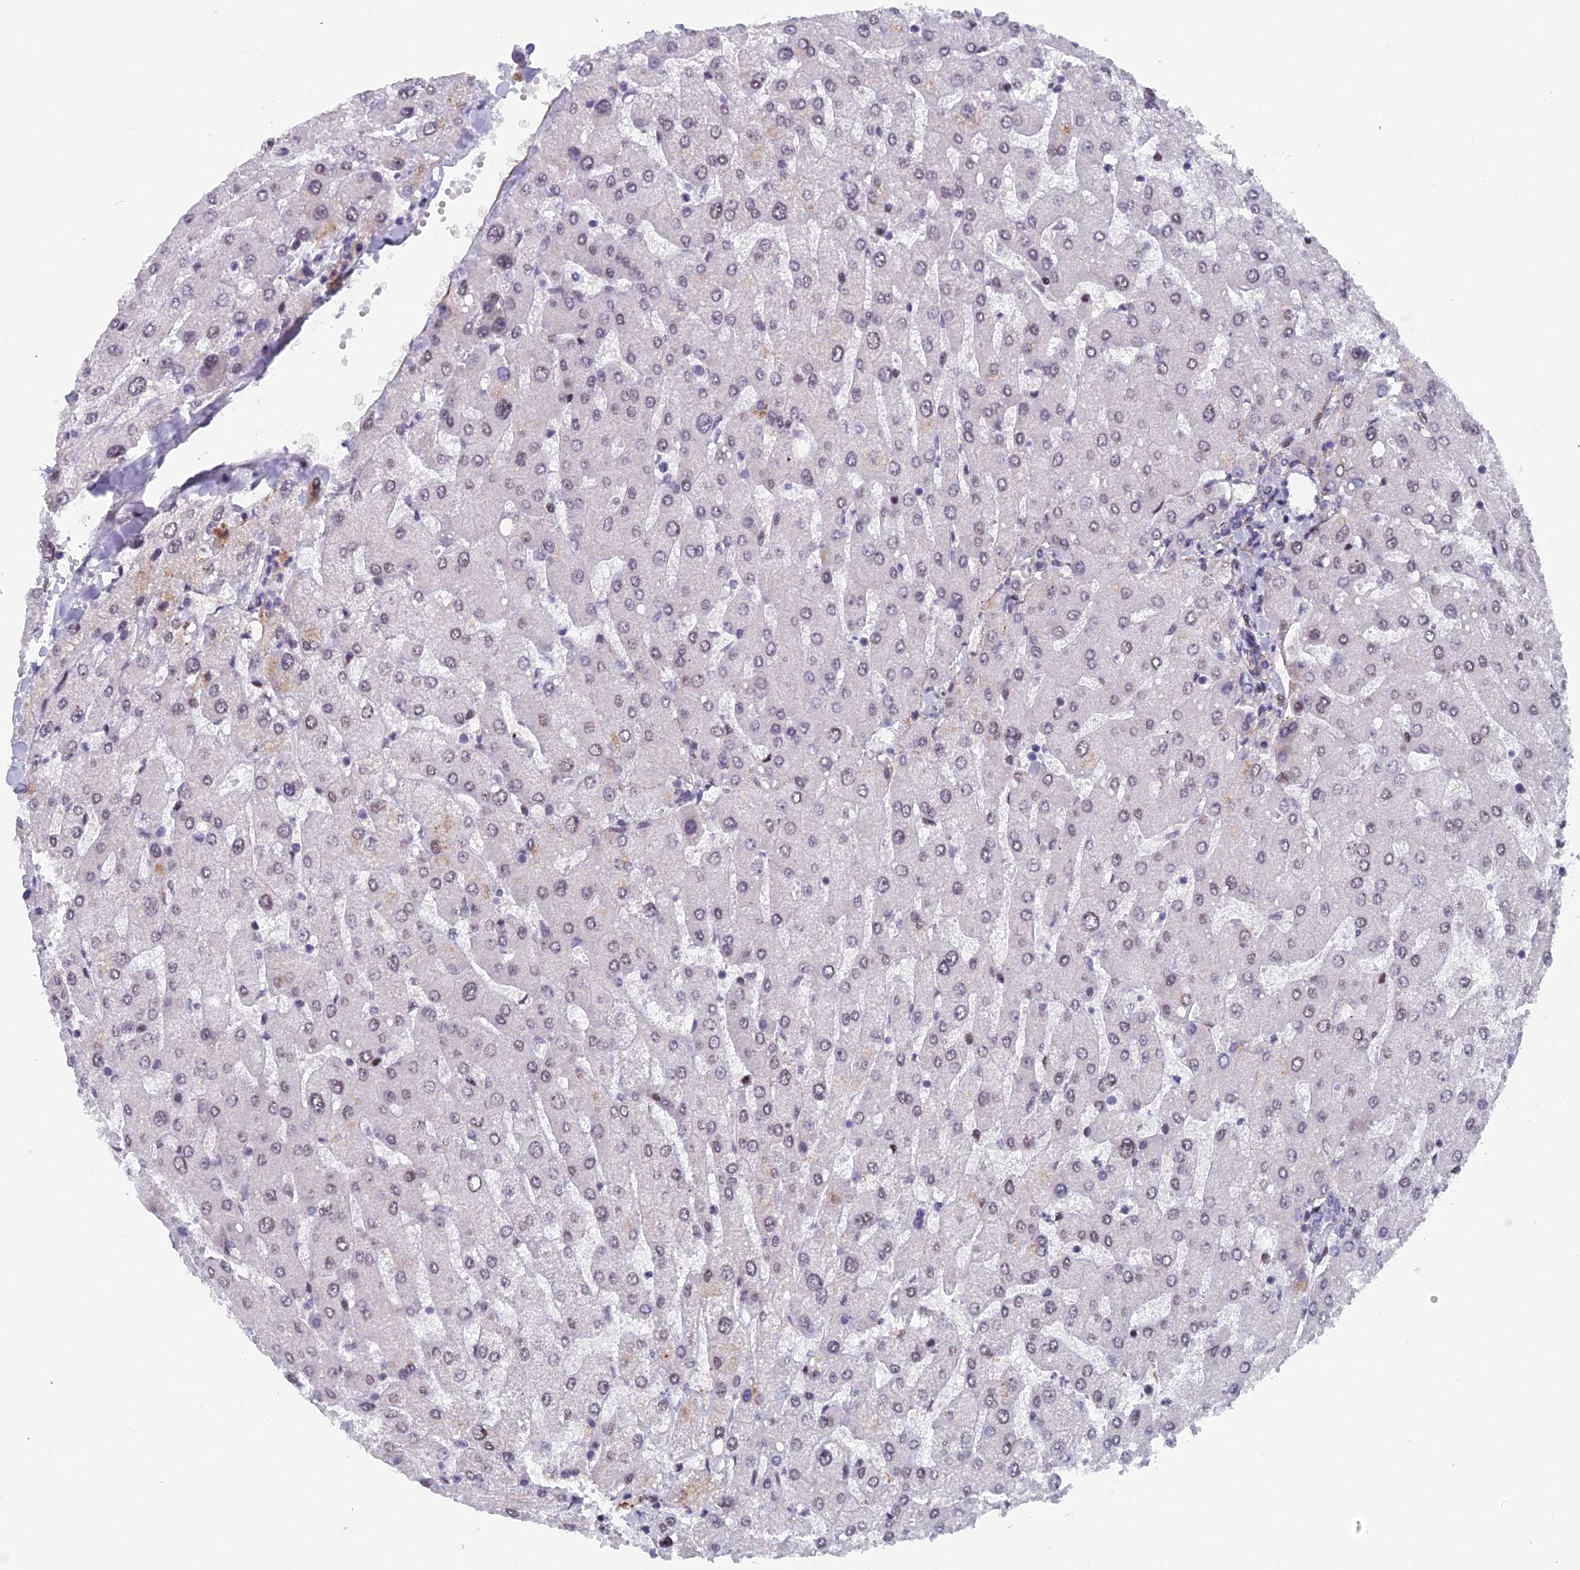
{"staining": {"intensity": "negative", "quantity": "none", "location": "none"}, "tissue": "liver", "cell_type": "Cholangiocytes", "image_type": "normal", "snomed": [{"axis": "morphology", "description": "Normal tissue, NOS"}, {"axis": "topography", "description": "Liver"}], "caption": "Image shows no protein staining in cholangiocytes of benign liver. Nuclei are stained in blue.", "gene": "XKR9", "patient": {"sex": "male", "age": 55}}